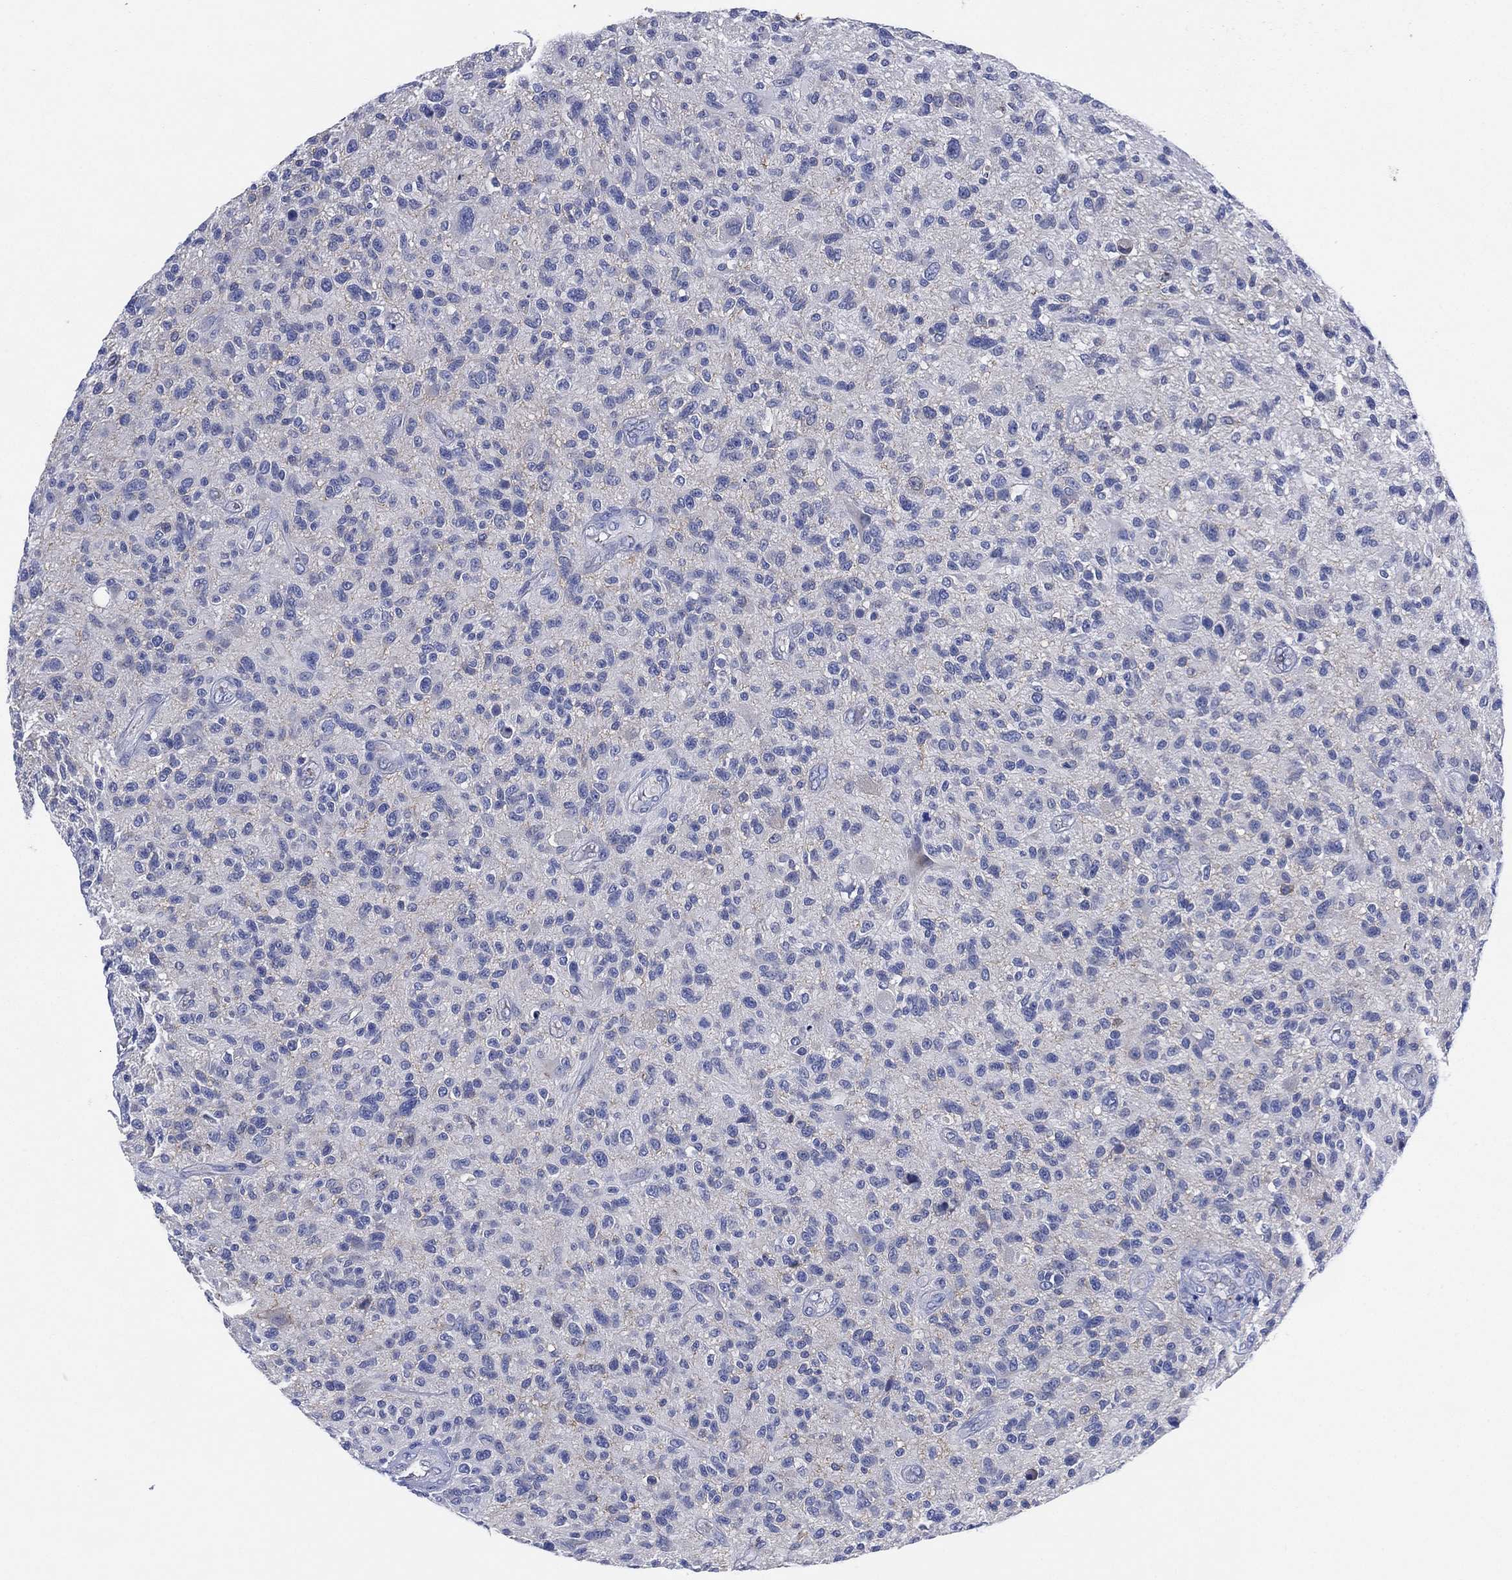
{"staining": {"intensity": "negative", "quantity": "none", "location": "none"}, "tissue": "glioma", "cell_type": "Tumor cells", "image_type": "cancer", "snomed": [{"axis": "morphology", "description": "Glioma, malignant, High grade"}, {"axis": "topography", "description": "Brain"}], "caption": "This is a histopathology image of IHC staining of glioma, which shows no positivity in tumor cells.", "gene": "CHRNA3", "patient": {"sex": "male", "age": 47}}